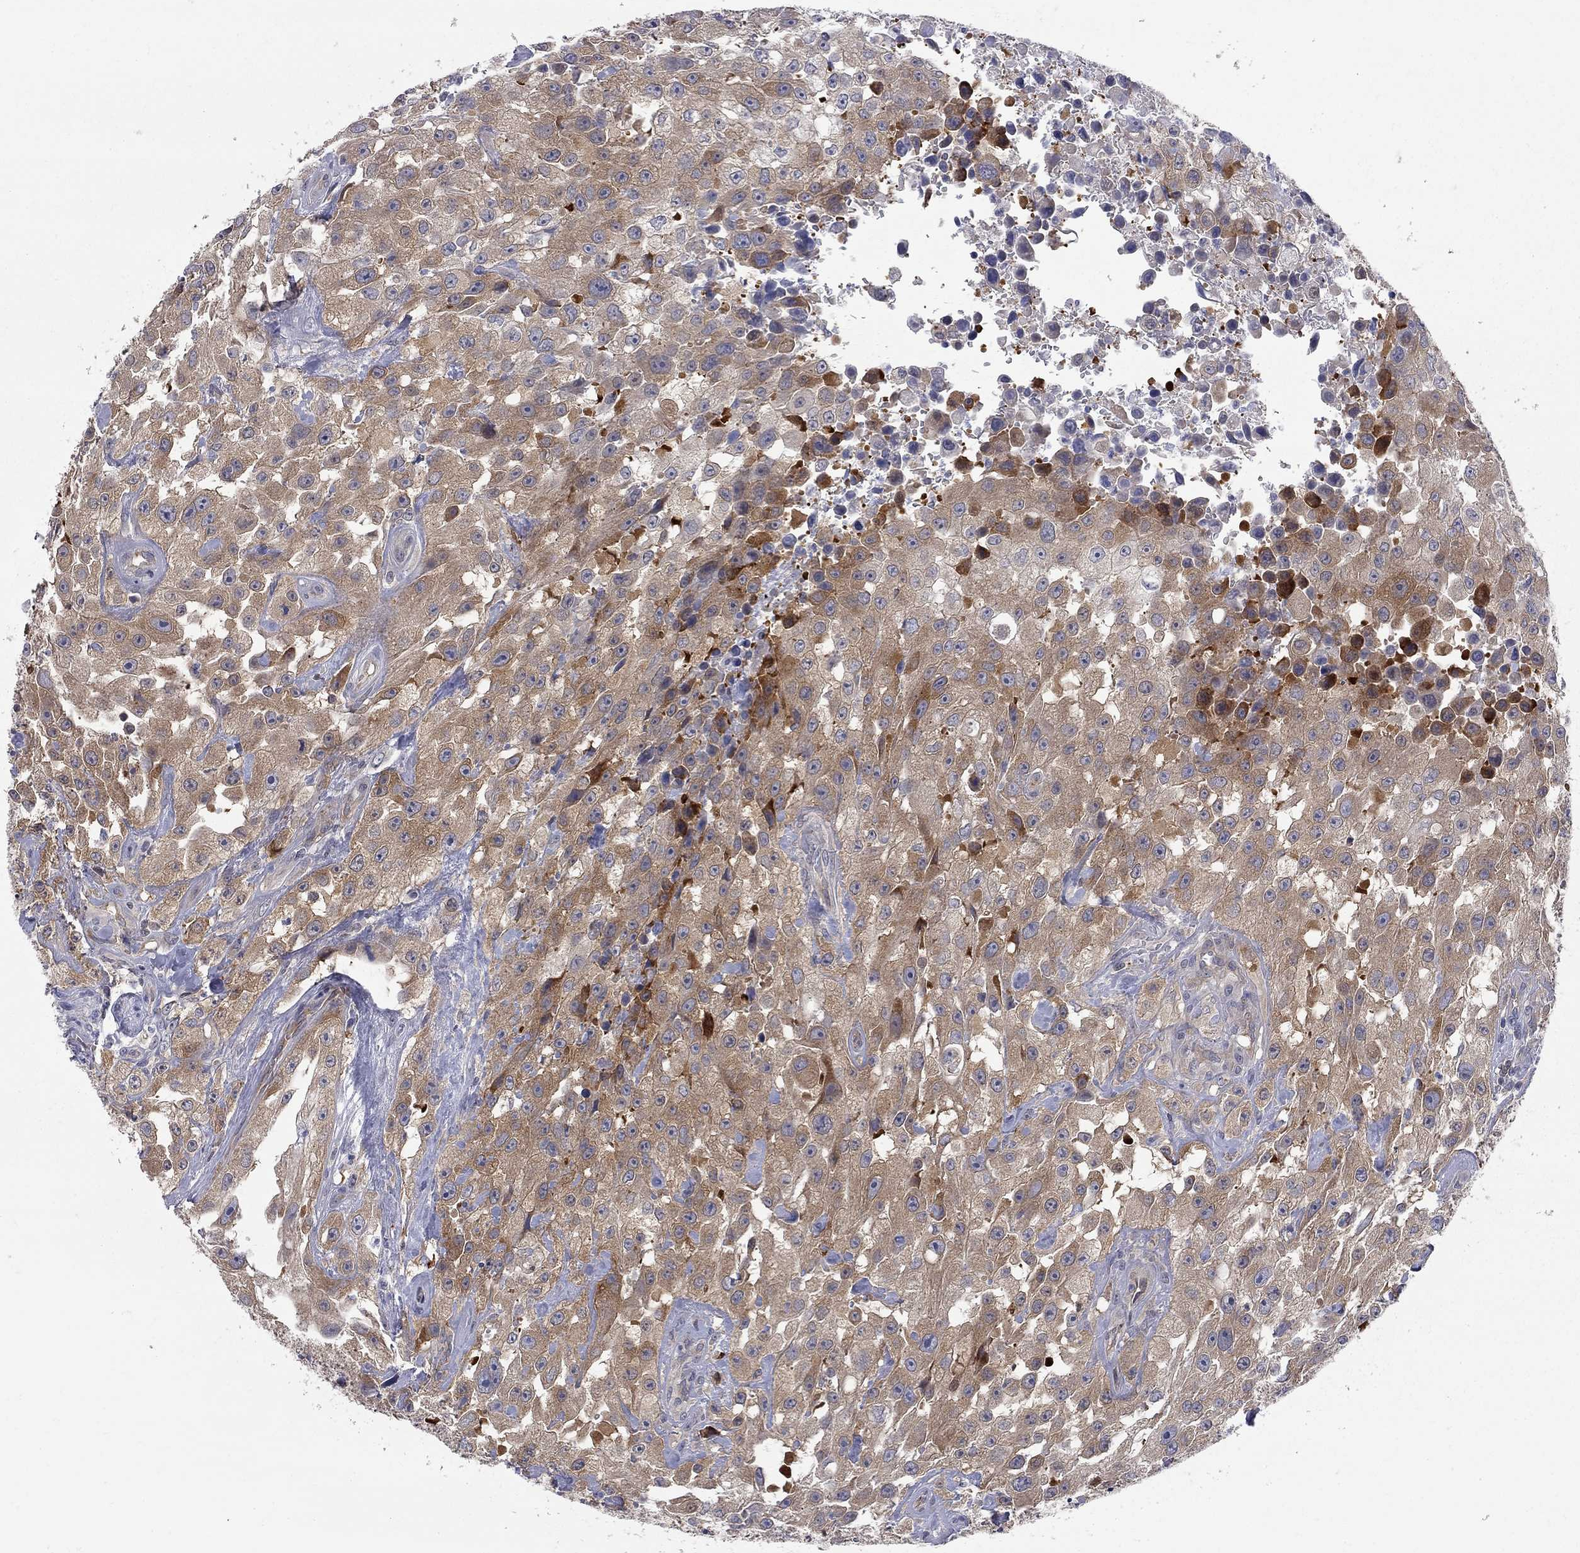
{"staining": {"intensity": "moderate", "quantity": ">75%", "location": "cytoplasmic/membranous"}, "tissue": "urothelial cancer", "cell_type": "Tumor cells", "image_type": "cancer", "snomed": [{"axis": "morphology", "description": "Urothelial carcinoma, High grade"}, {"axis": "topography", "description": "Urinary bladder"}], "caption": "Immunohistochemical staining of high-grade urothelial carcinoma reveals medium levels of moderate cytoplasmic/membranous expression in approximately >75% of tumor cells. The staining was performed using DAB, with brown indicating positive protein expression. Nuclei are stained blue with hematoxylin.", "gene": "GALNT8", "patient": {"sex": "male", "age": 79}}